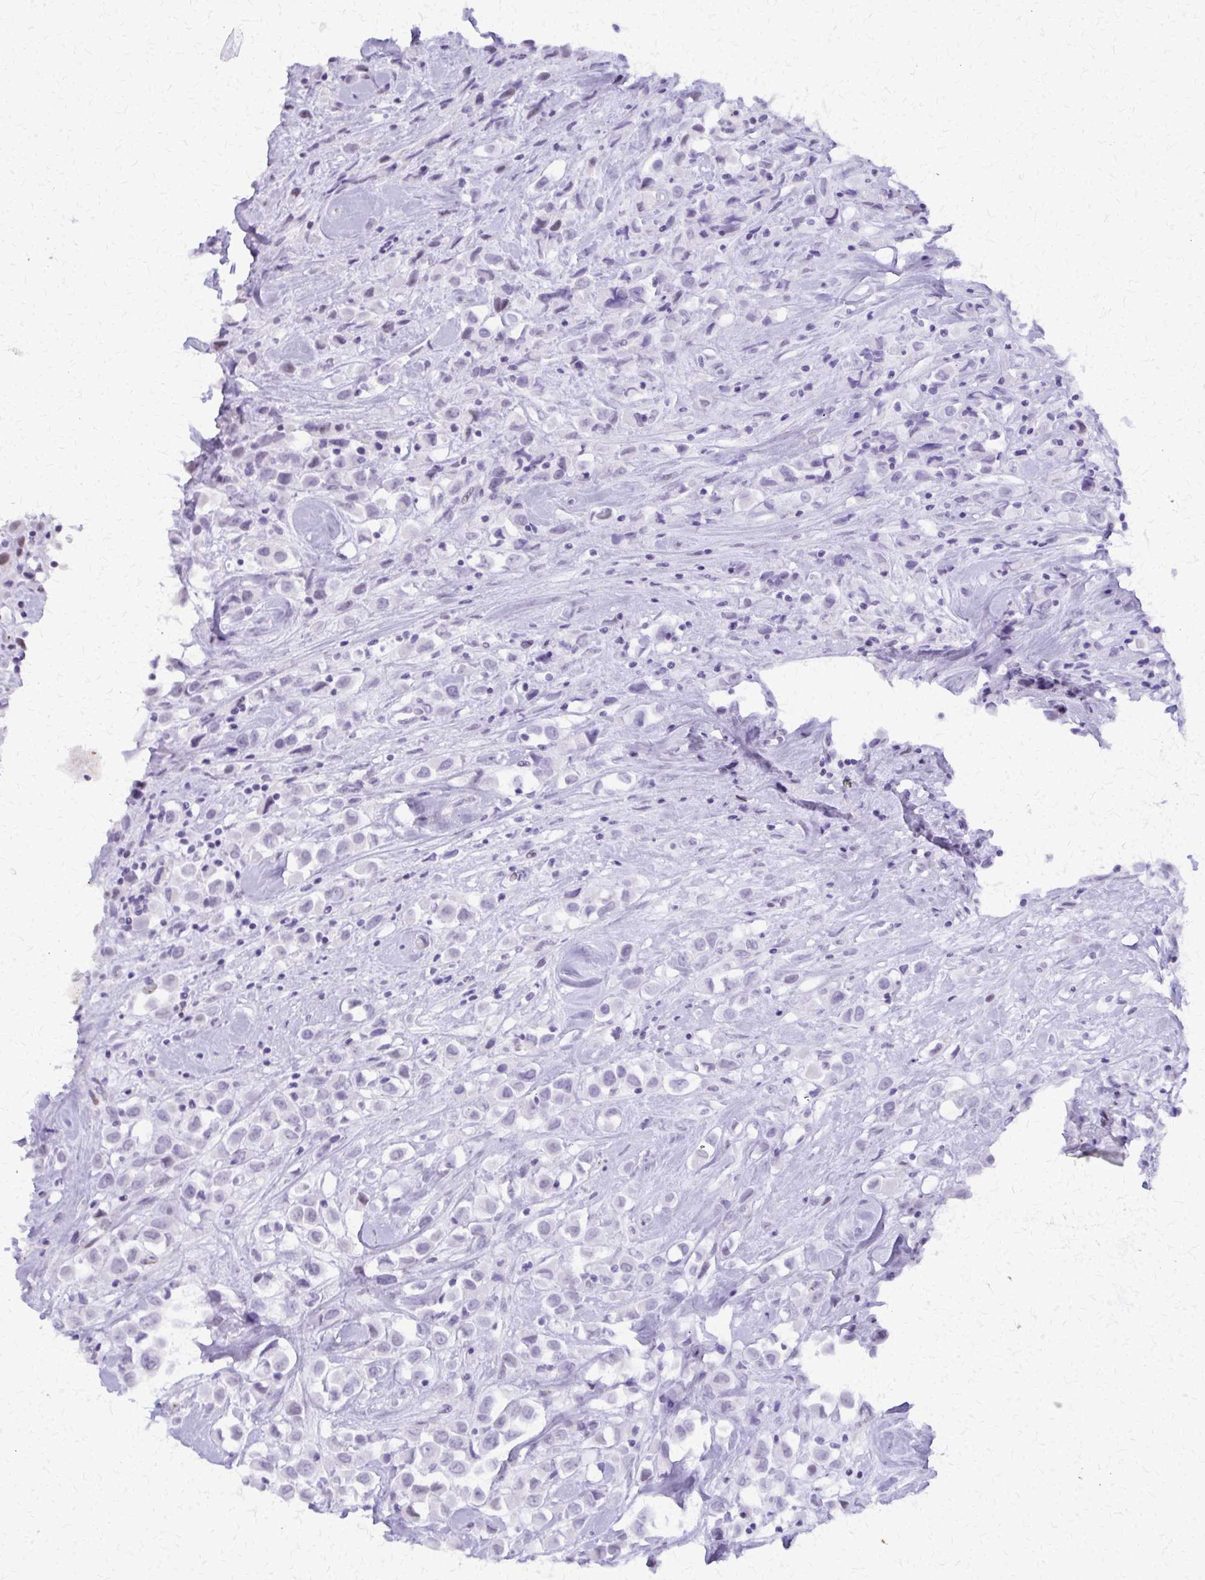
{"staining": {"intensity": "negative", "quantity": "none", "location": "none"}, "tissue": "breast cancer", "cell_type": "Tumor cells", "image_type": "cancer", "snomed": [{"axis": "morphology", "description": "Duct carcinoma"}, {"axis": "topography", "description": "Breast"}], "caption": "Immunohistochemical staining of infiltrating ductal carcinoma (breast) shows no significant positivity in tumor cells. (Immunohistochemistry (ihc), brightfield microscopy, high magnification).", "gene": "FAM162B", "patient": {"sex": "female", "age": 61}}